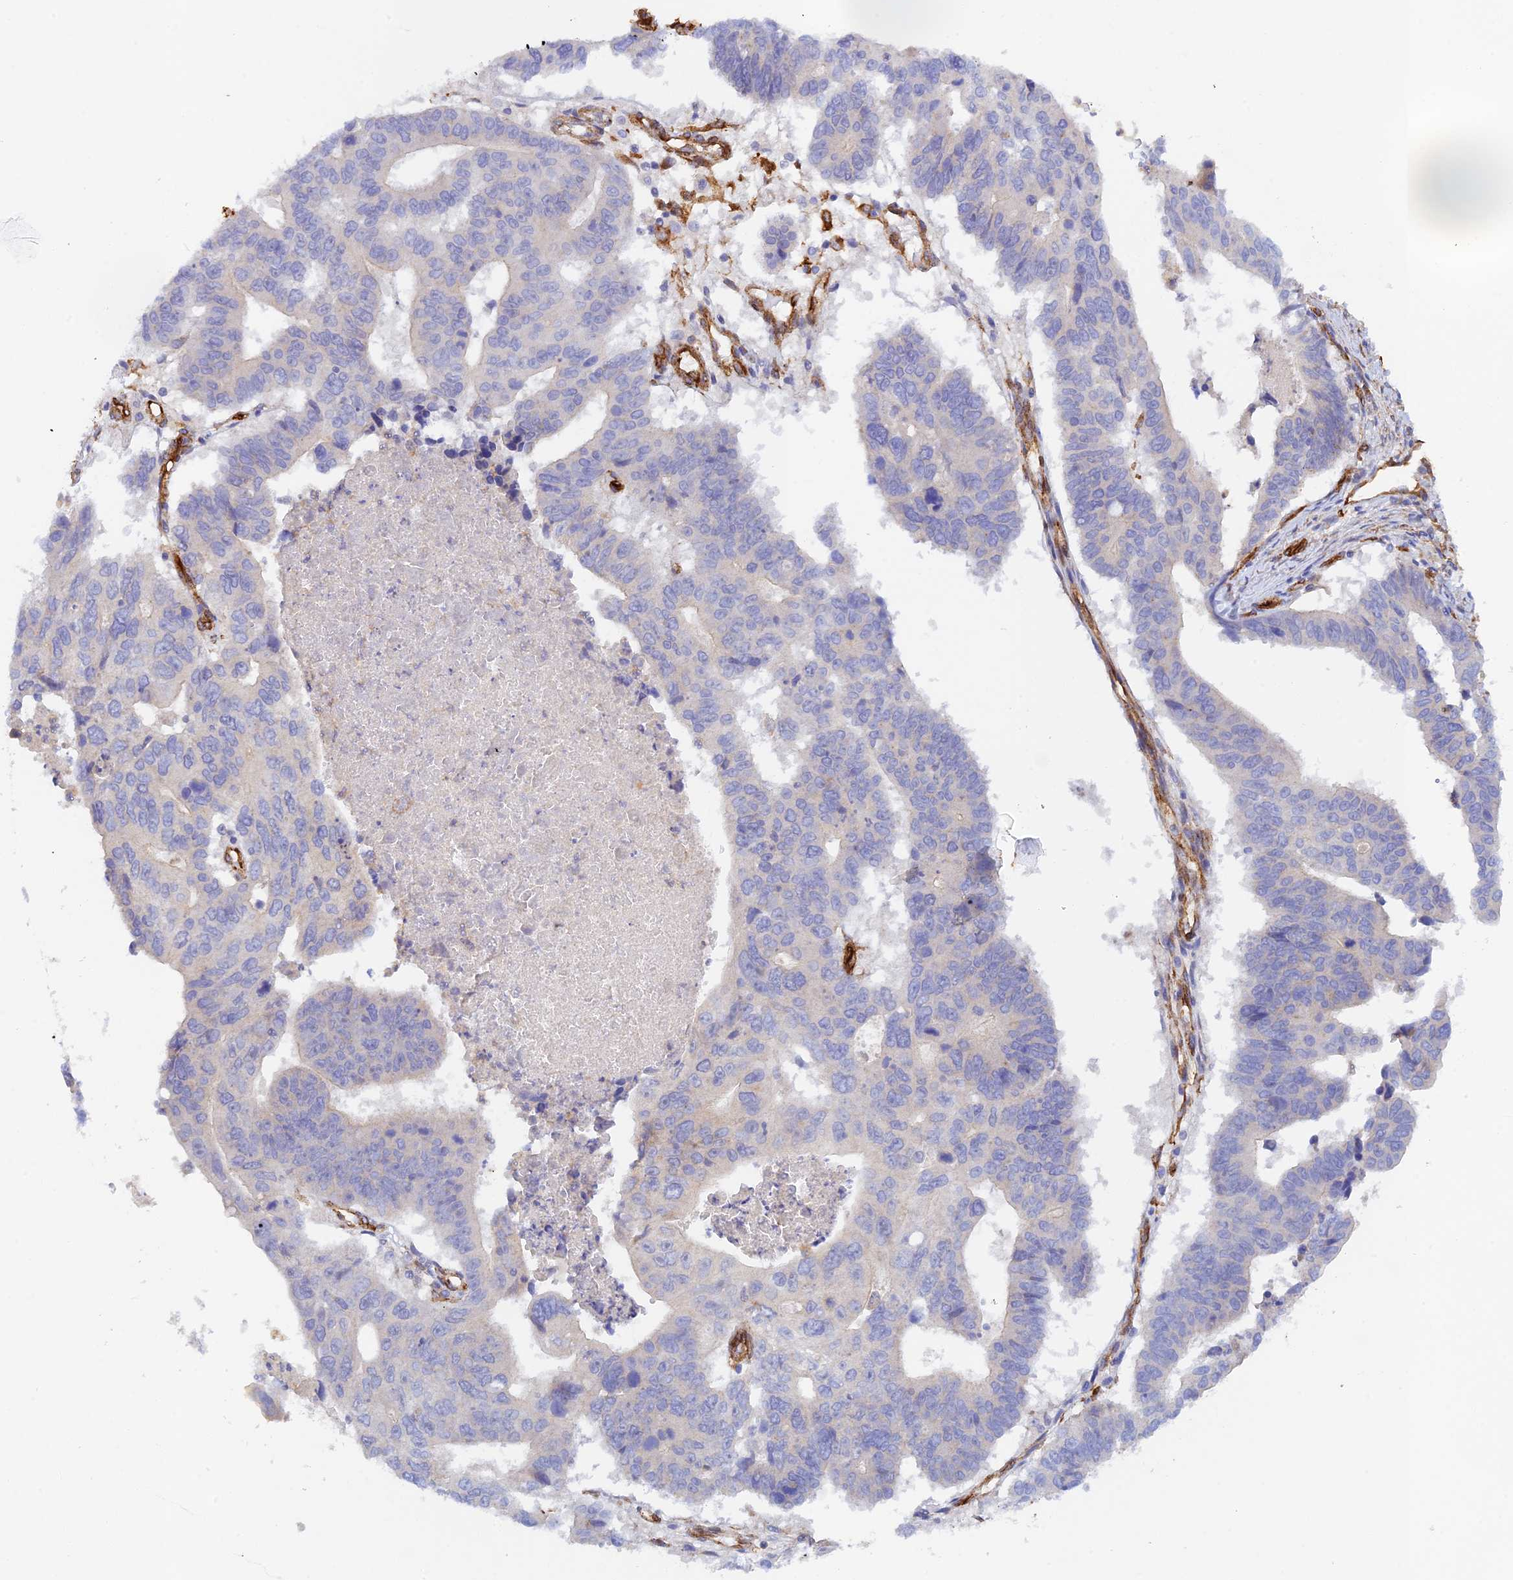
{"staining": {"intensity": "negative", "quantity": "none", "location": "none"}, "tissue": "stomach cancer", "cell_type": "Tumor cells", "image_type": "cancer", "snomed": [{"axis": "morphology", "description": "Adenocarcinoma, NOS"}, {"axis": "topography", "description": "Stomach"}], "caption": "Immunohistochemistry (IHC) image of neoplastic tissue: stomach adenocarcinoma stained with DAB (3,3'-diaminobenzidine) demonstrates no significant protein staining in tumor cells.", "gene": "MYO9A", "patient": {"sex": "male", "age": 59}}